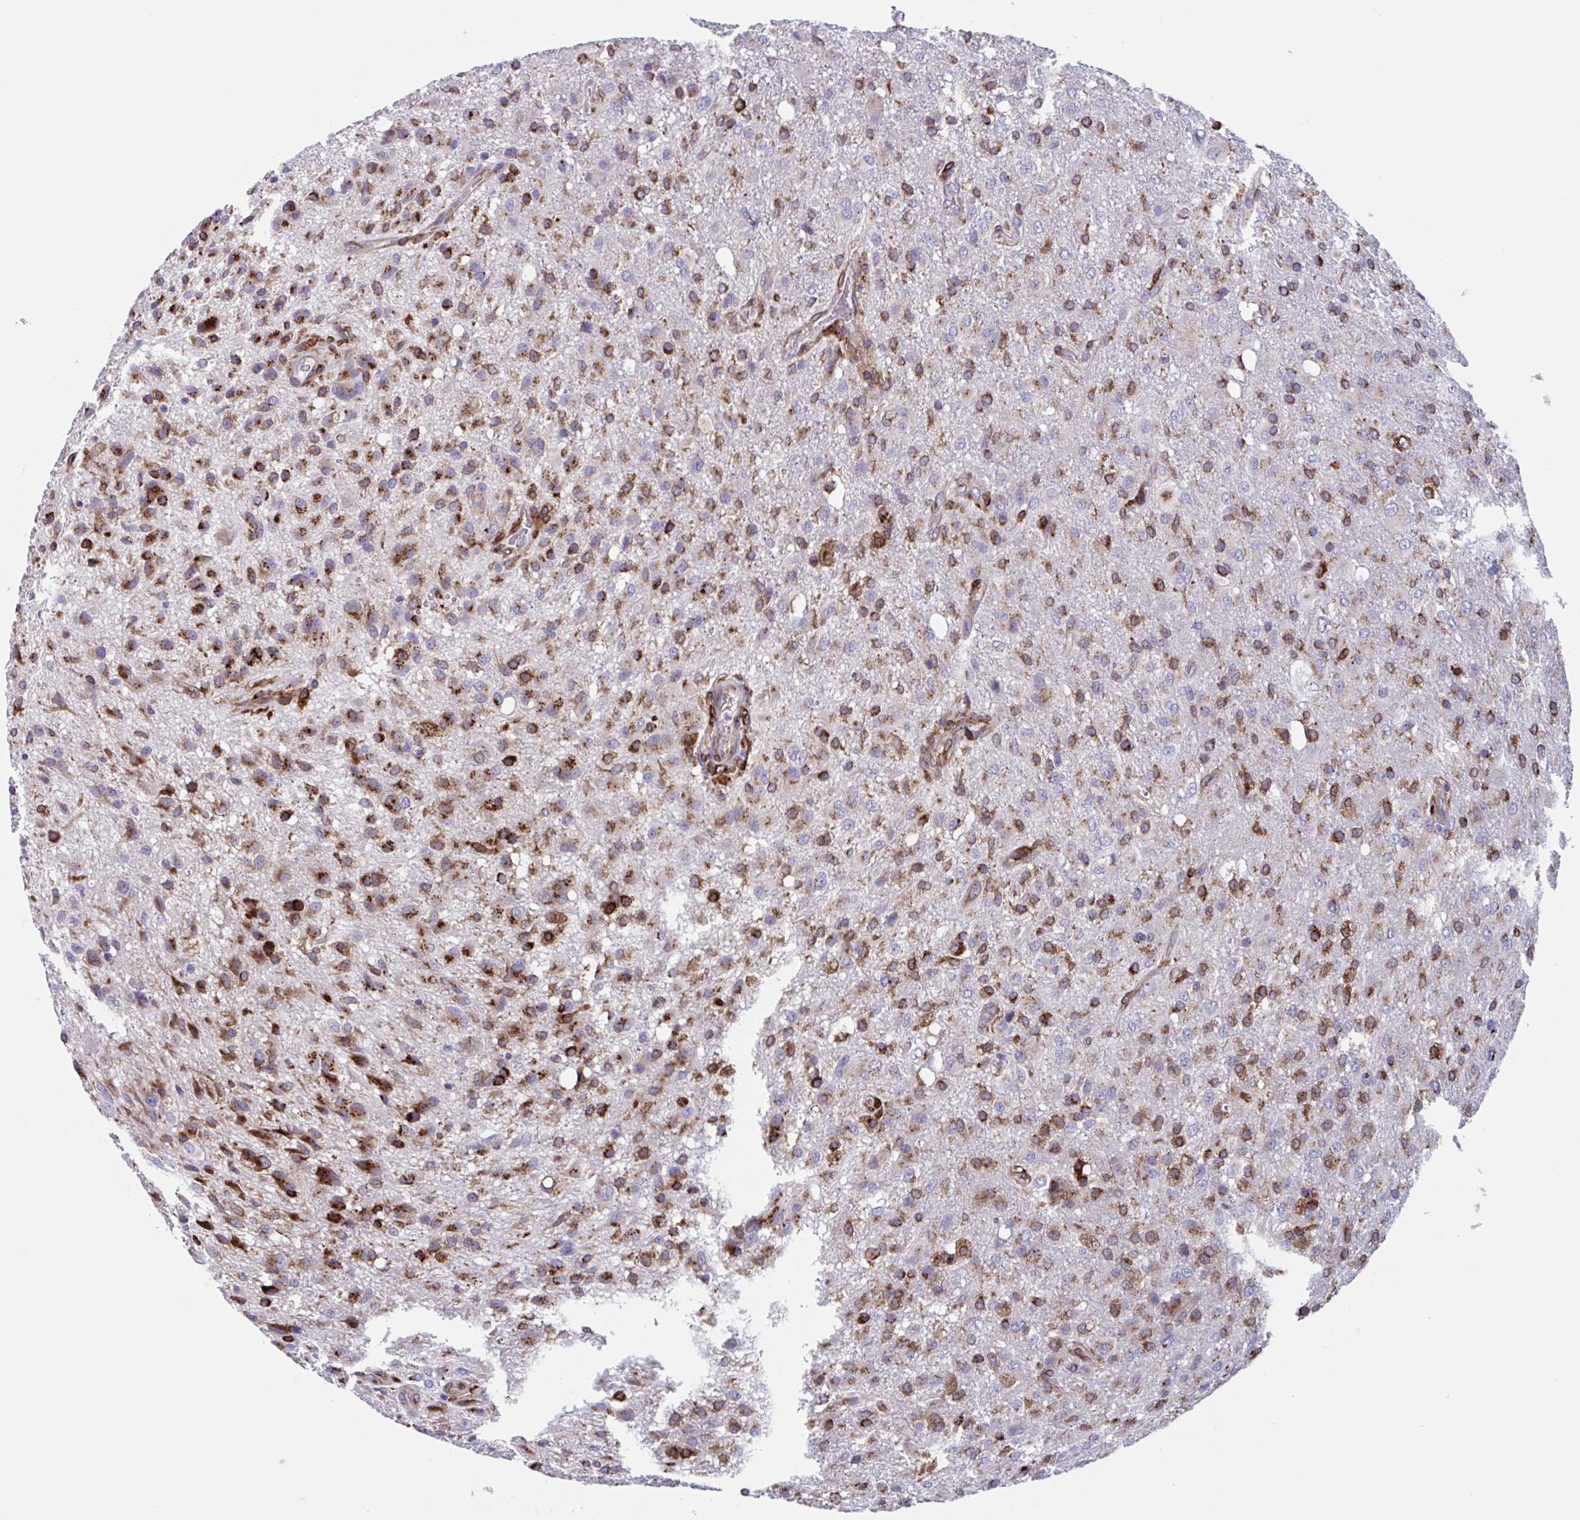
{"staining": {"intensity": "moderate", "quantity": ">75%", "location": "cytoplasmic/membranous"}, "tissue": "glioma", "cell_type": "Tumor cells", "image_type": "cancer", "snomed": [{"axis": "morphology", "description": "Glioma, malignant, High grade"}, {"axis": "topography", "description": "Brain"}], "caption": "Malignant glioma (high-grade) stained with a protein marker demonstrates moderate staining in tumor cells.", "gene": "RFK", "patient": {"sex": "male", "age": 53}}